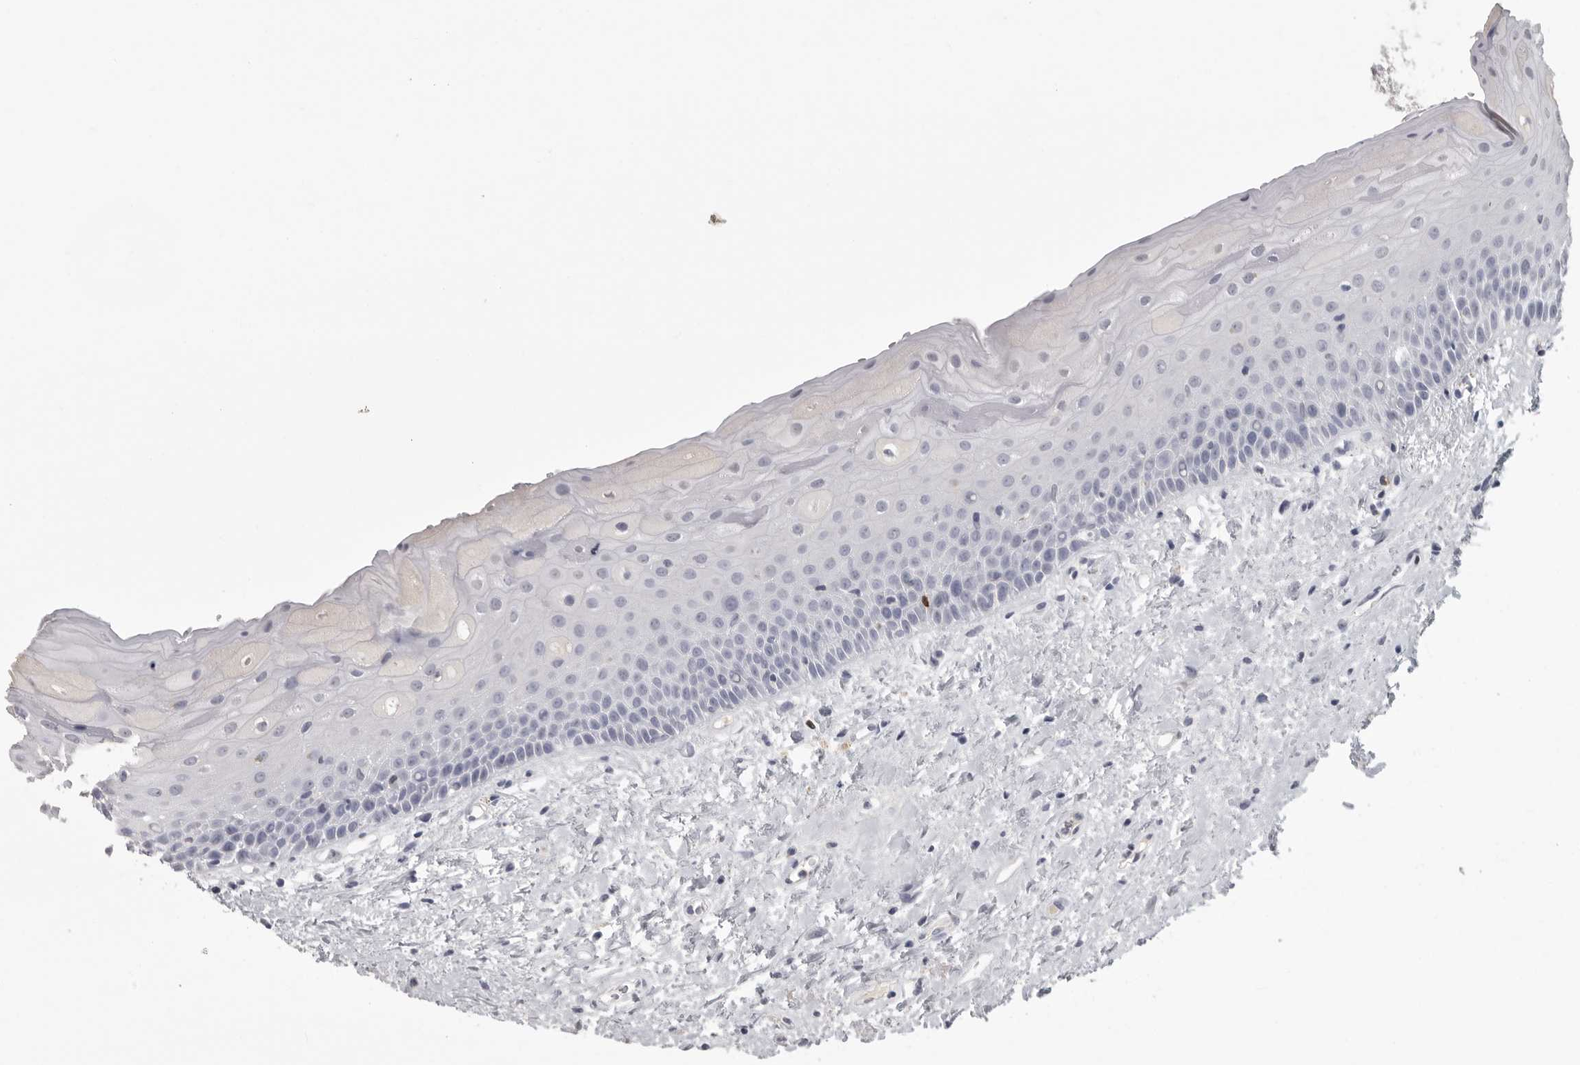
{"staining": {"intensity": "negative", "quantity": "none", "location": "none"}, "tissue": "oral mucosa", "cell_type": "Squamous epithelial cells", "image_type": "normal", "snomed": [{"axis": "morphology", "description": "Normal tissue, NOS"}, {"axis": "topography", "description": "Oral tissue"}], "caption": "DAB (3,3'-diaminobenzidine) immunohistochemical staining of normal oral mucosa shows no significant positivity in squamous epithelial cells. (Brightfield microscopy of DAB IHC at high magnification).", "gene": "GNLY", "patient": {"sex": "female", "age": 76}}